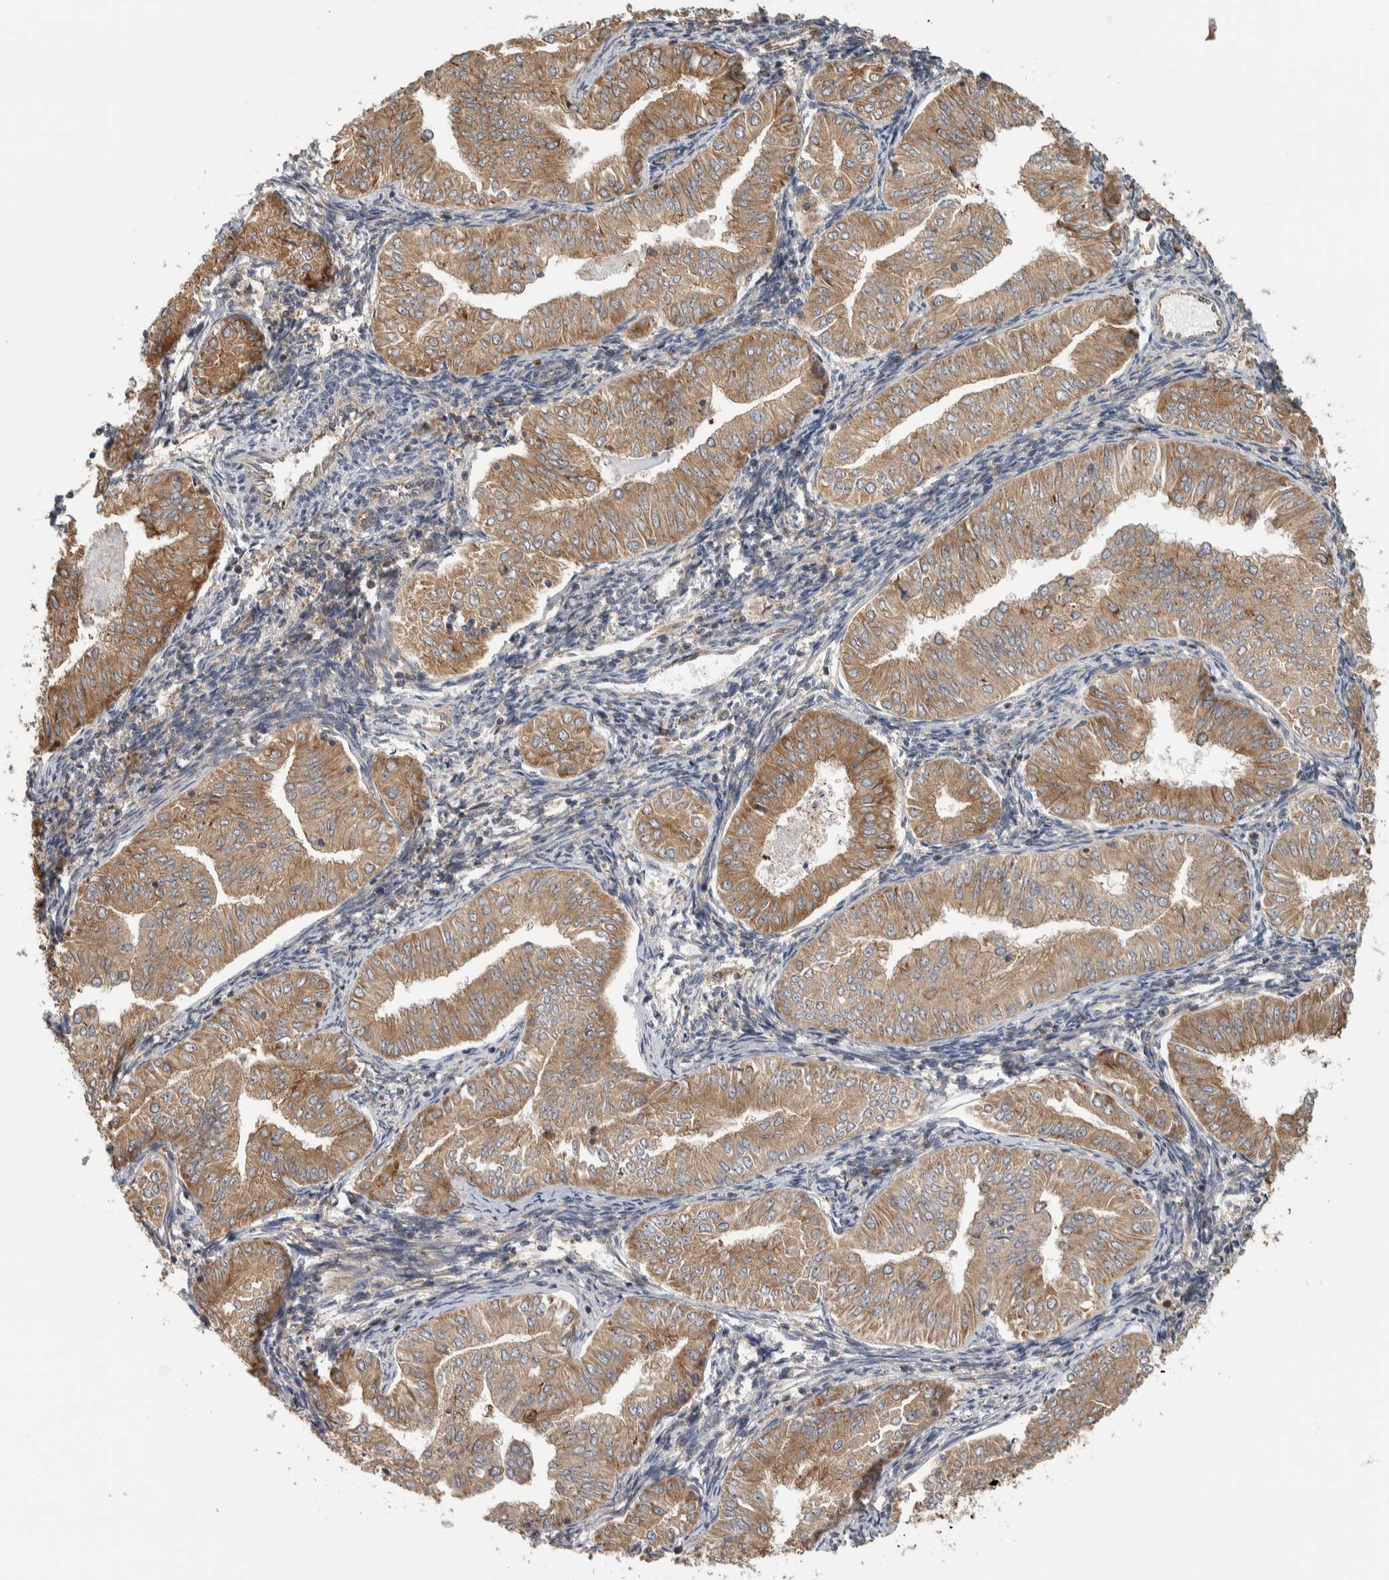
{"staining": {"intensity": "moderate", "quantity": ">75%", "location": "cytoplasmic/membranous"}, "tissue": "endometrial cancer", "cell_type": "Tumor cells", "image_type": "cancer", "snomed": [{"axis": "morphology", "description": "Normal tissue, NOS"}, {"axis": "morphology", "description": "Adenocarcinoma, NOS"}, {"axis": "topography", "description": "Endometrium"}], "caption": "Endometrial adenocarcinoma stained with immunohistochemistry (IHC) reveals moderate cytoplasmic/membranous expression in about >75% of tumor cells. (DAB = brown stain, brightfield microscopy at high magnification).", "gene": "EIF3H", "patient": {"sex": "female", "age": 53}}